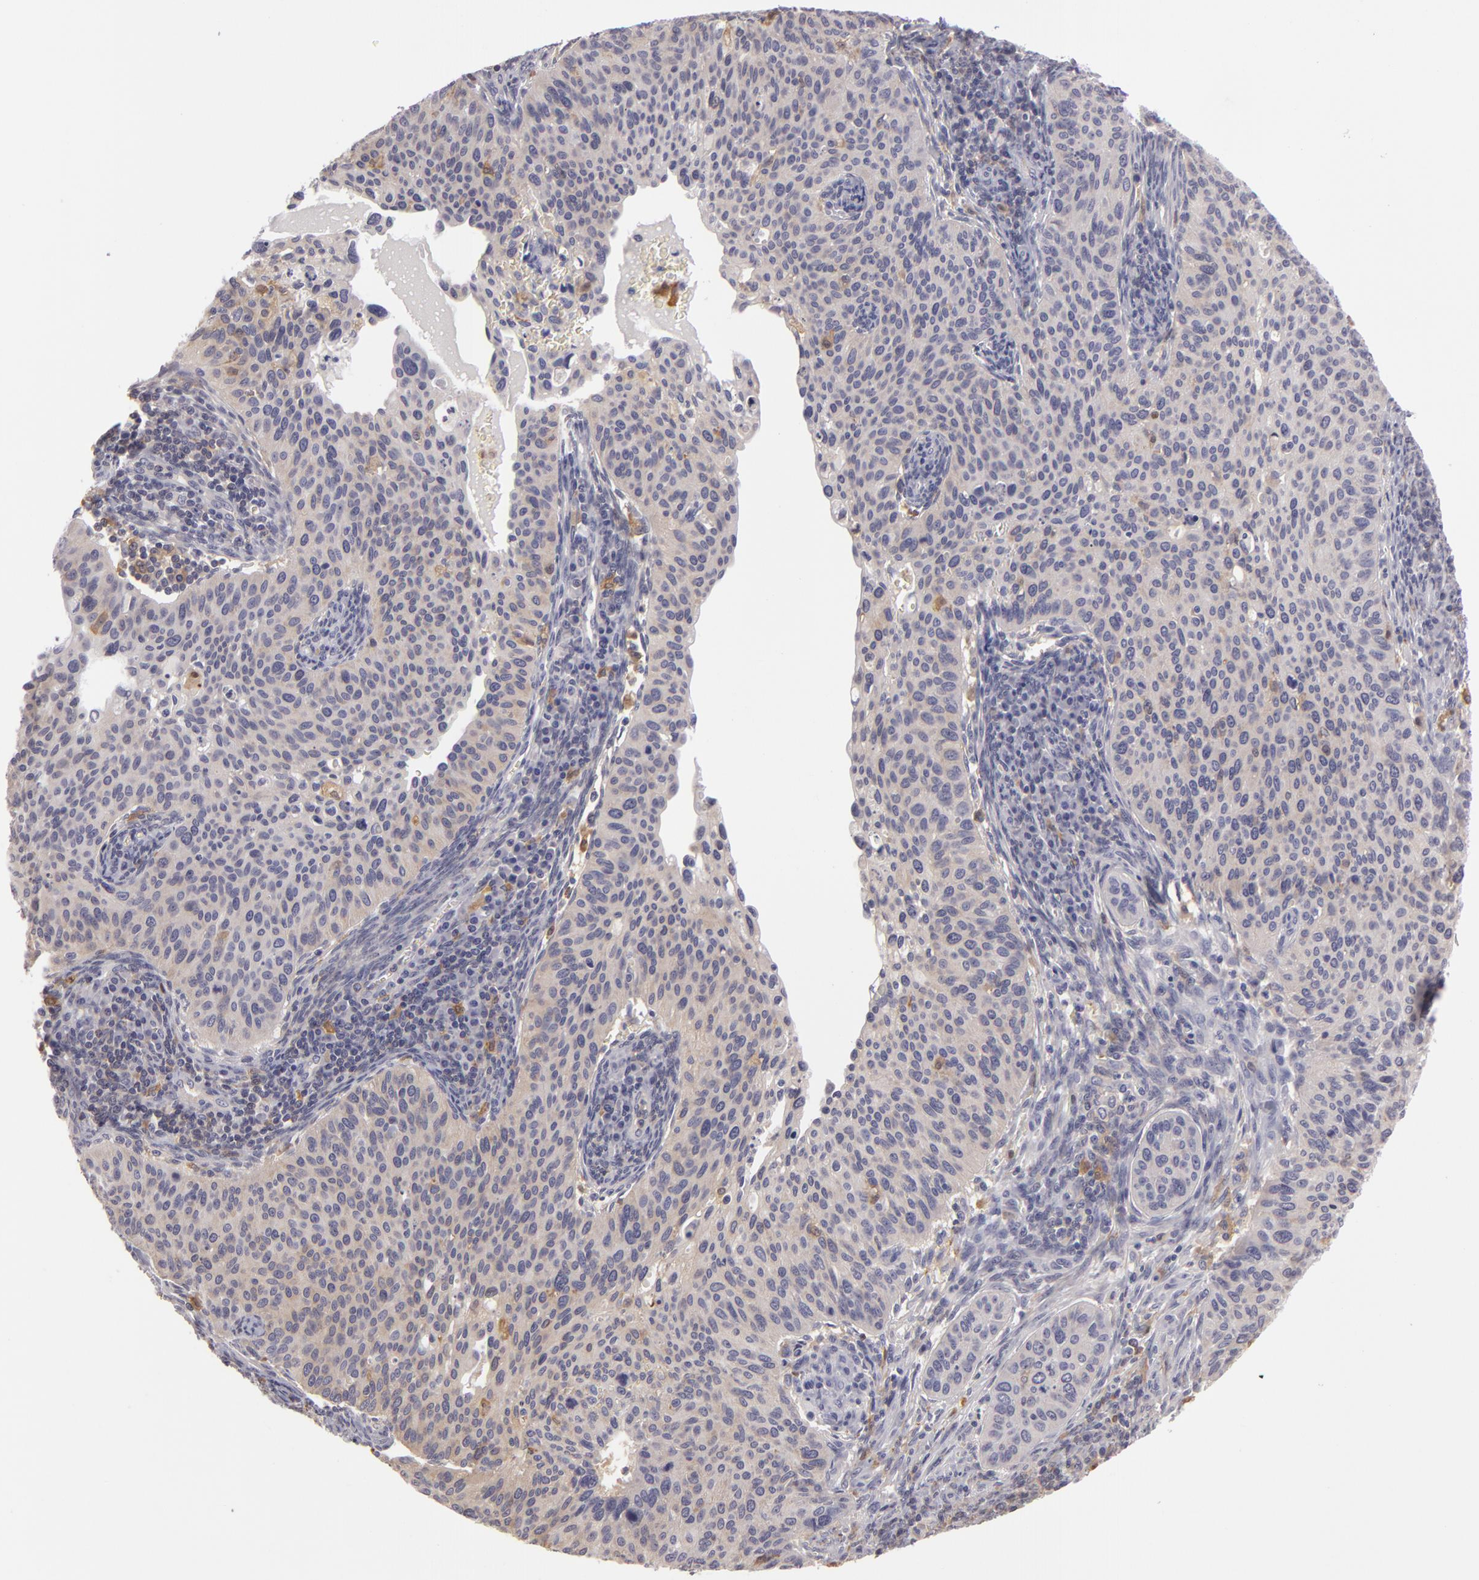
{"staining": {"intensity": "negative", "quantity": "none", "location": "none"}, "tissue": "cervical cancer", "cell_type": "Tumor cells", "image_type": "cancer", "snomed": [{"axis": "morphology", "description": "Adenocarcinoma, NOS"}, {"axis": "topography", "description": "Cervix"}], "caption": "An immunohistochemistry (IHC) image of cervical cancer is shown. There is no staining in tumor cells of cervical cancer.", "gene": "GNPDA1", "patient": {"sex": "female", "age": 29}}